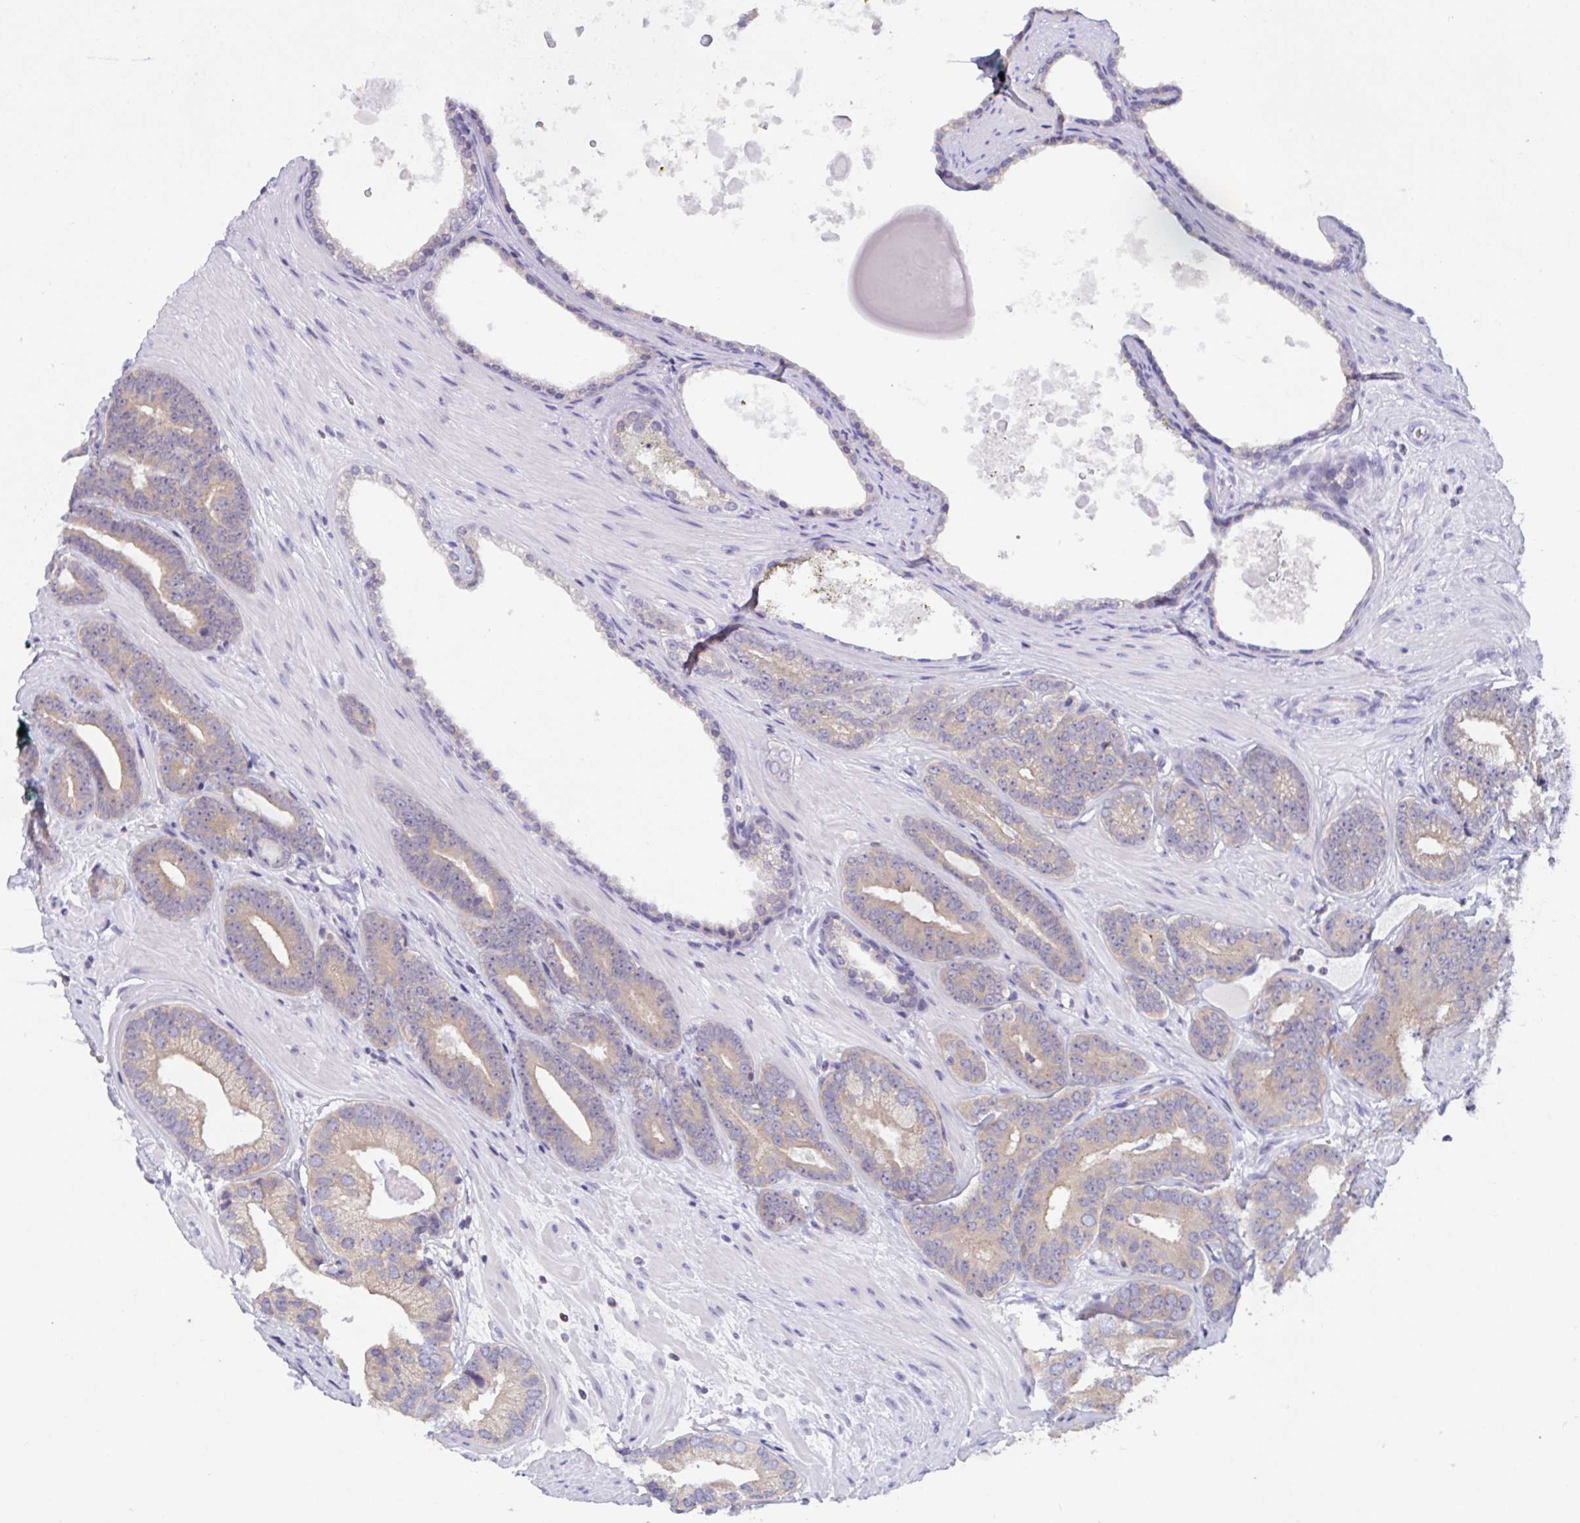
{"staining": {"intensity": "weak", "quantity": ">75%", "location": "cytoplasmic/membranous"}, "tissue": "prostate cancer", "cell_type": "Tumor cells", "image_type": "cancer", "snomed": [{"axis": "morphology", "description": "Adenocarcinoma, Low grade"}, {"axis": "topography", "description": "Prostate"}], "caption": "An immunohistochemistry (IHC) image of tumor tissue is shown. Protein staining in brown shows weak cytoplasmic/membranous positivity in adenocarcinoma (low-grade) (prostate) within tumor cells.", "gene": "SNX11", "patient": {"sex": "male", "age": 61}}